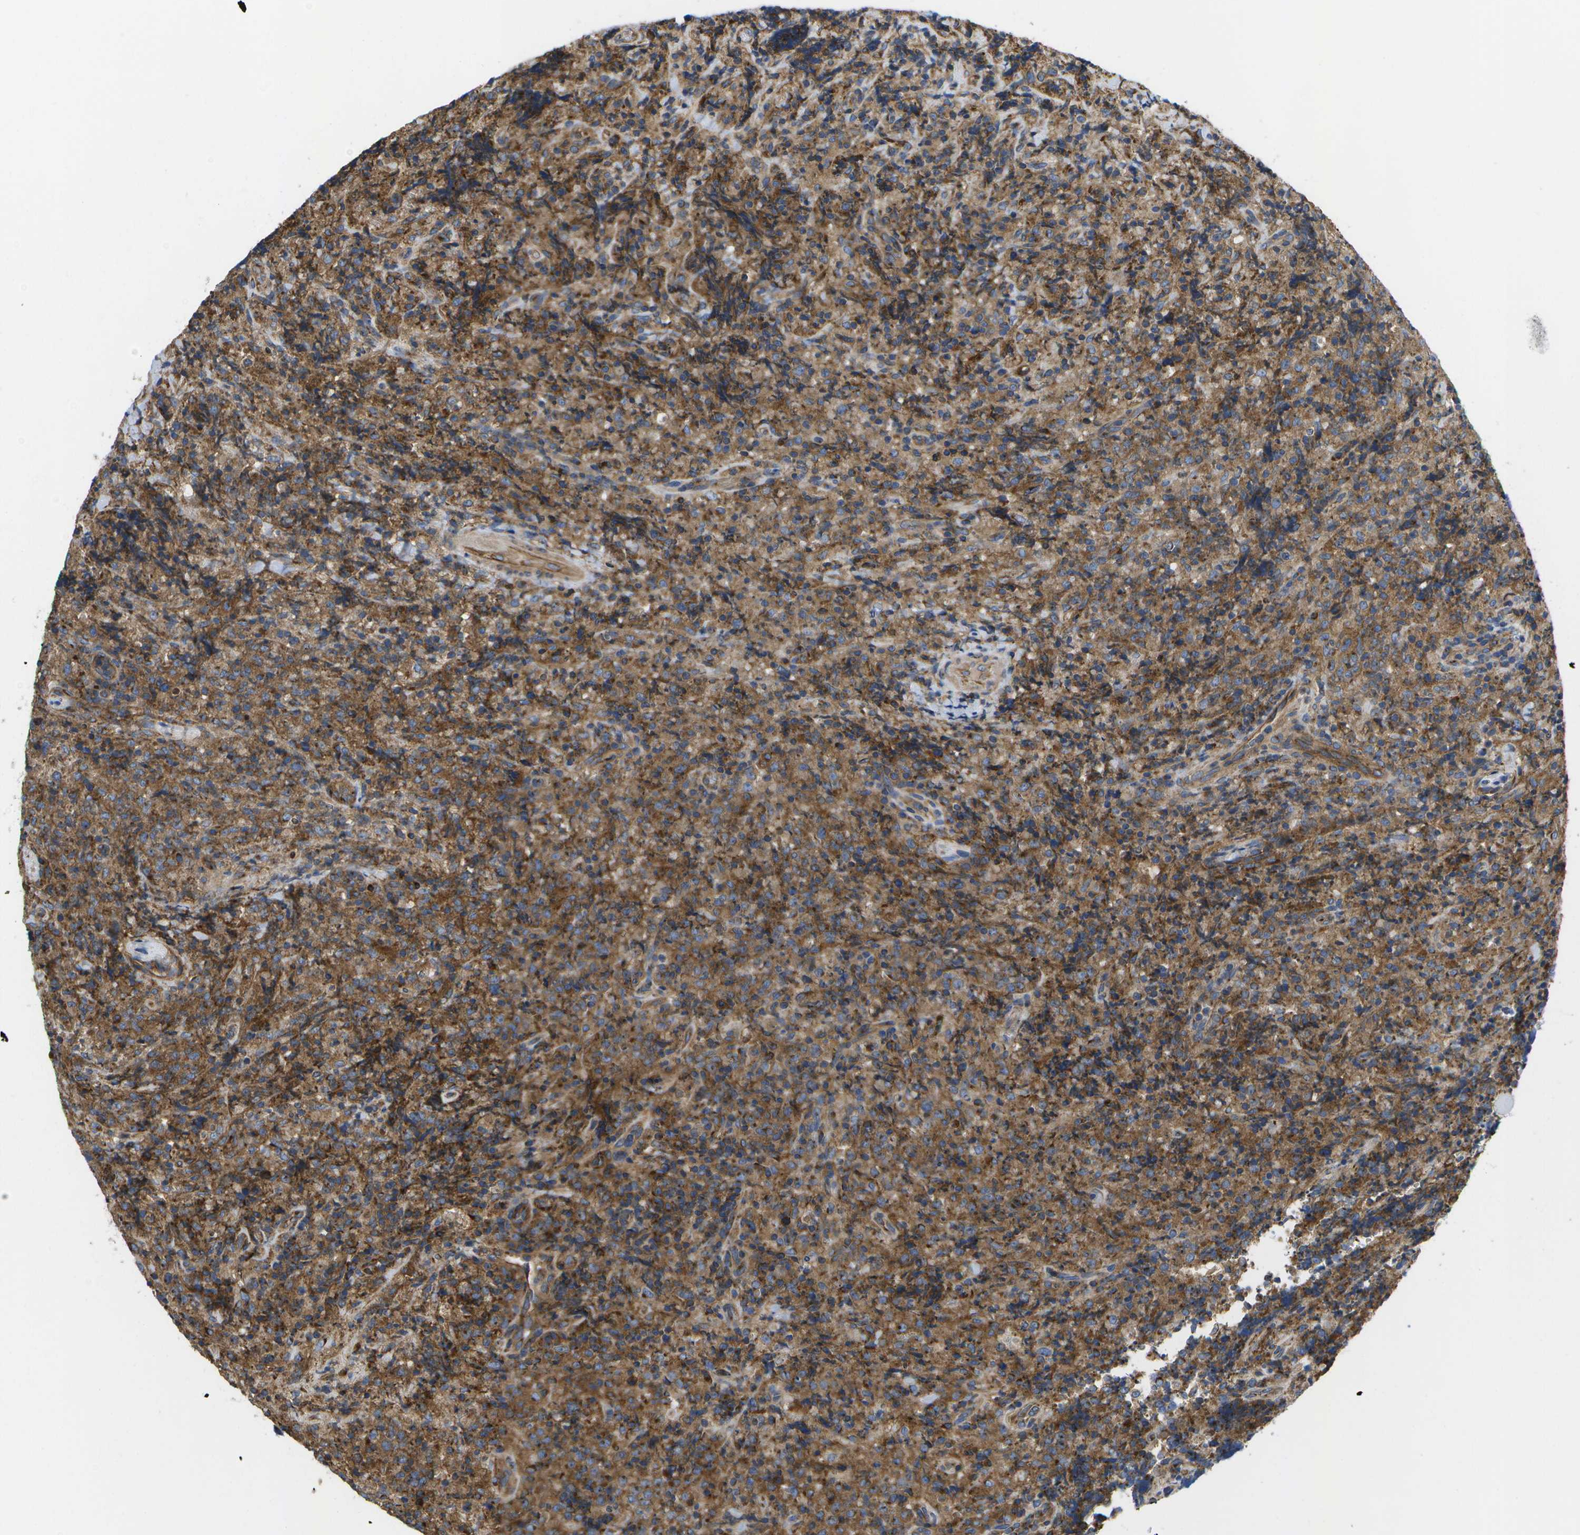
{"staining": {"intensity": "moderate", "quantity": ">75%", "location": "cytoplasmic/membranous"}, "tissue": "lymphoma", "cell_type": "Tumor cells", "image_type": "cancer", "snomed": [{"axis": "morphology", "description": "Malignant lymphoma, non-Hodgkin's type, High grade"}, {"axis": "topography", "description": "Tonsil"}], "caption": "Immunohistochemical staining of human high-grade malignant lymphoma, non-Hodgkin's type demonstrates medium levels of moderate cytoplasmic/membranous expression in about >75% of tumor cells.", "gene": "BST2", "patient": {"sex": "female", "age": 36}}